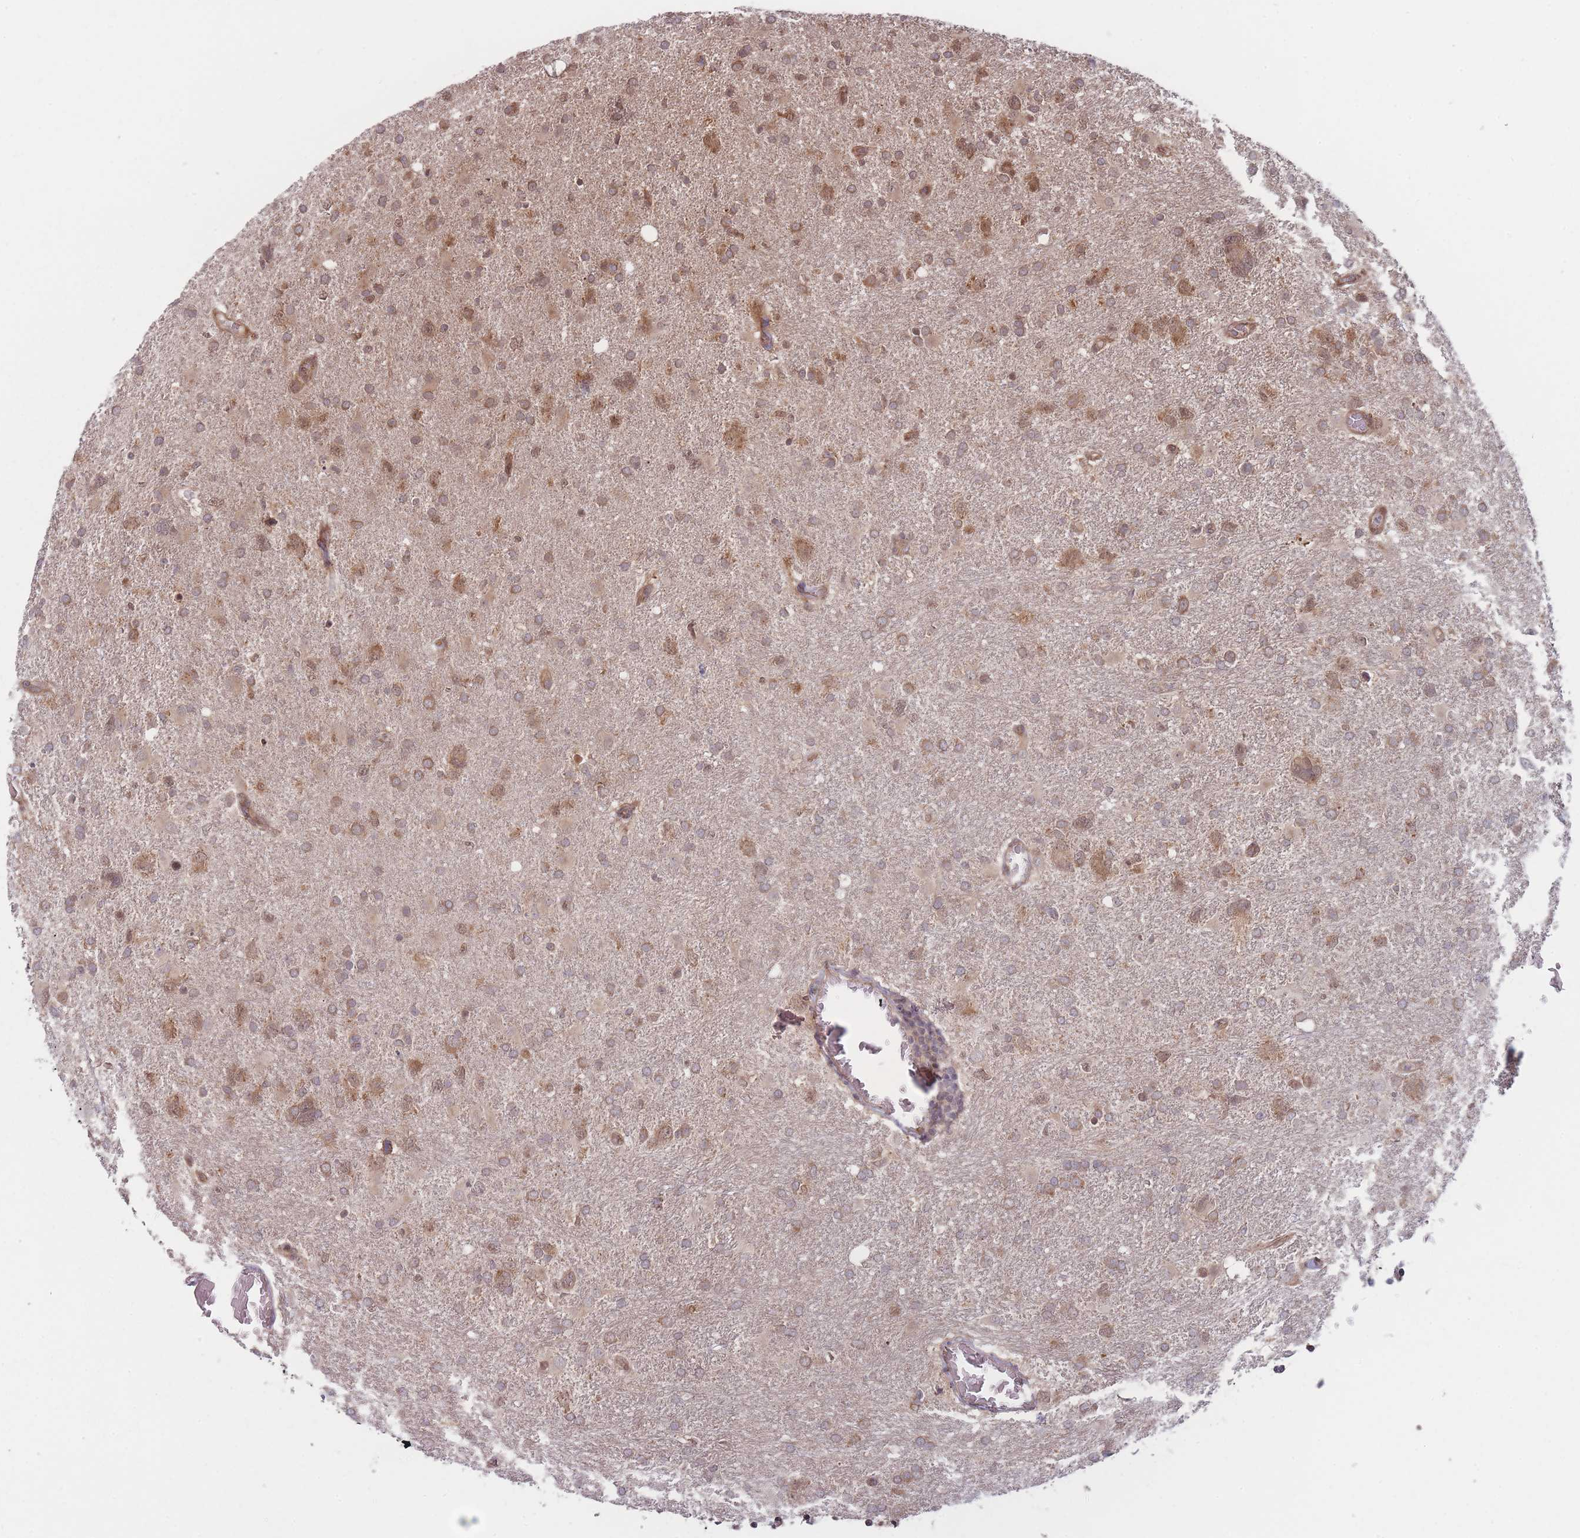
{"staining": {"intensity": "moderate", "quantity": "25%-75%", "location": "cytoplasmic/membranous"}, "tissue": "glioma", "cell_type": "Tumor cells", "image_type": "cancer", "snomed": [{"axis": "morphology", "description": "Glioma, malignant, High grade"}, {"axis": "topography", "description": "Brain"}], "caption": "Immunohistochemical staining of glioma reveals medium levels of moderate cytoplasmic/membranous protein expression in approximately 25%-75% of tumor cells.", "gene": "RPS18", "patient": {"sex": "male", "age": 61}}